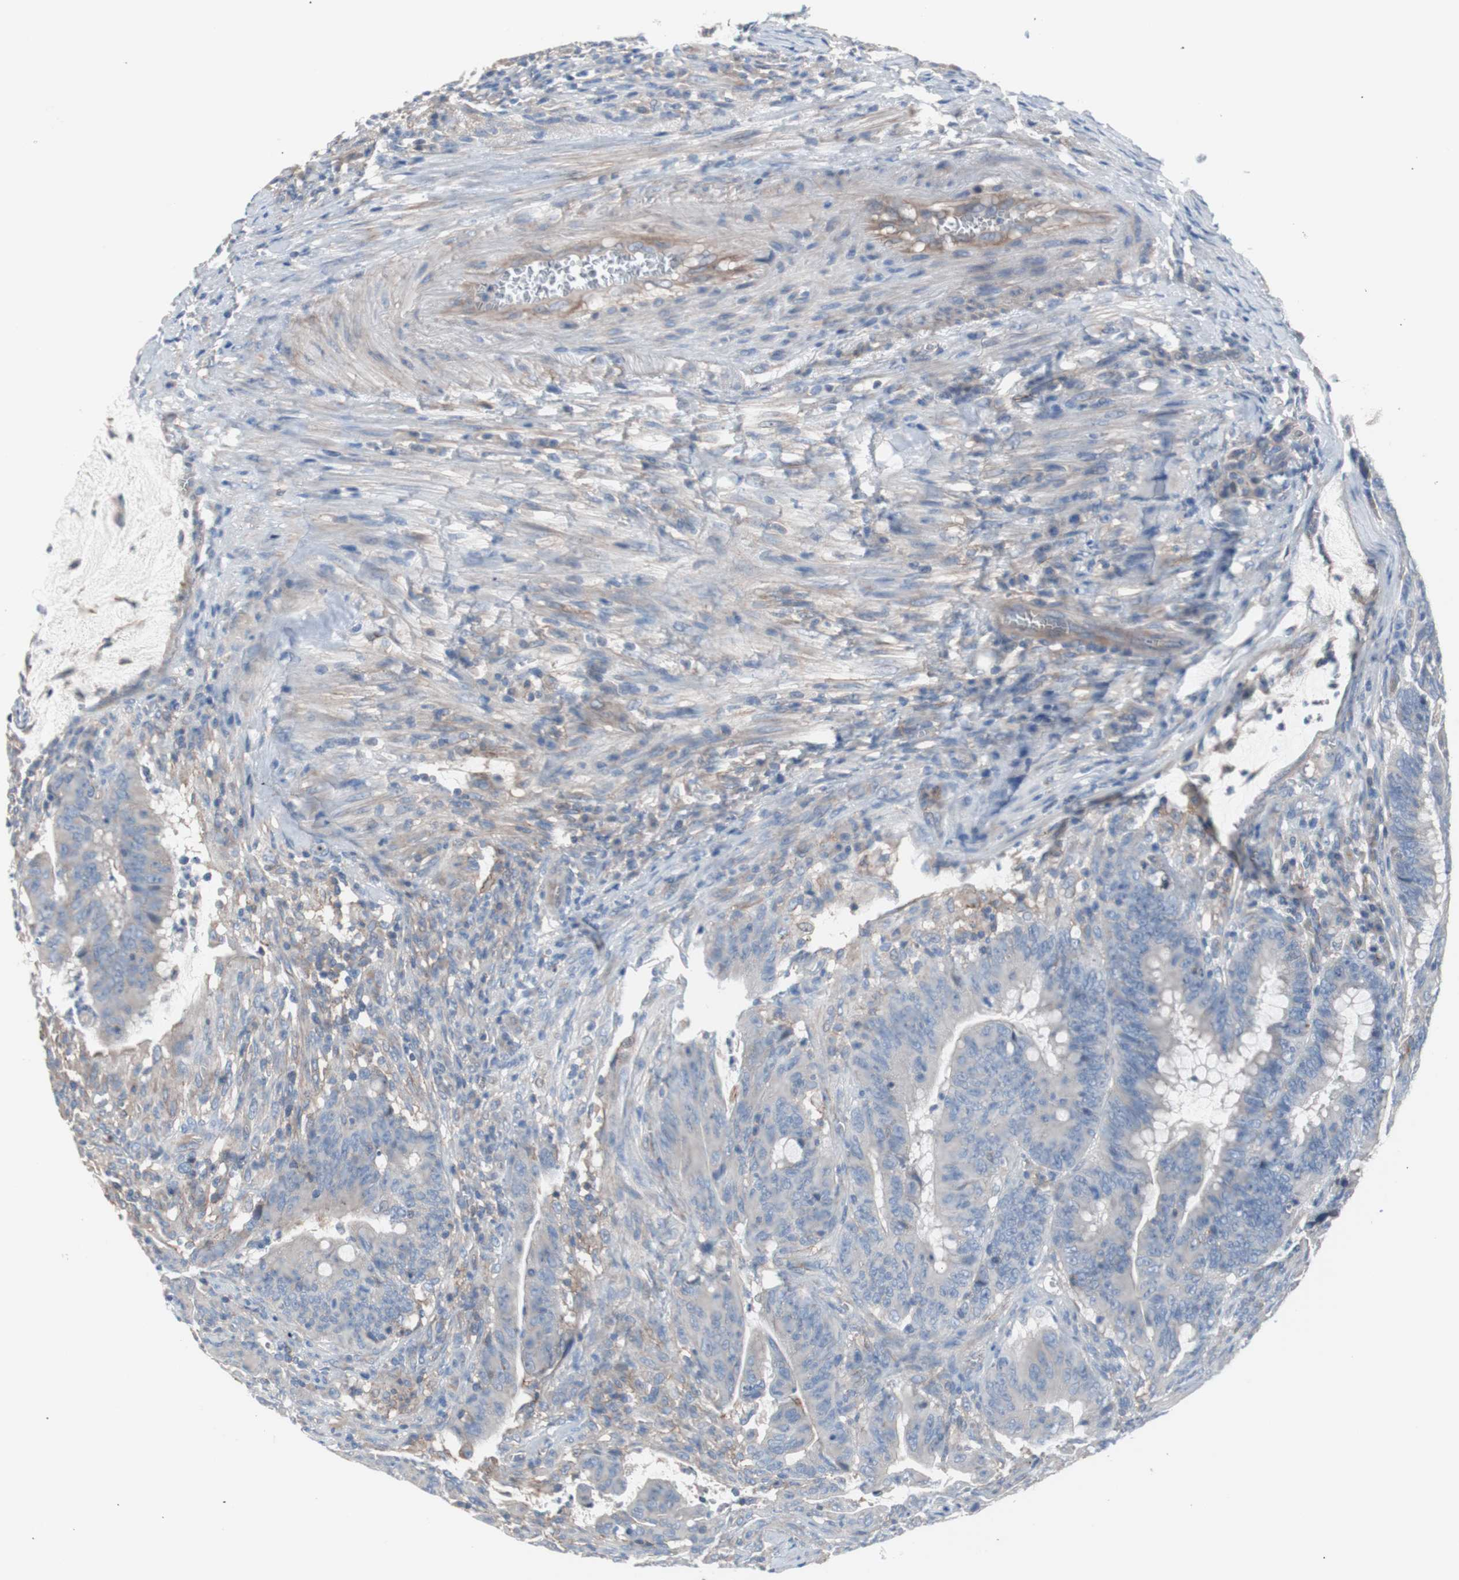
{"staining": {"intensity": "weak", "quantity": "25%-75%", "location": "cytoplasmic/membranous"}, "tissue": "colorectal cancer", "cell_type": "Tumor cells", "image_type": "cancer", "snomed": [{"axis": "morphology", "description": "Adenocarcinoma, NOS"}, {"axis": "topography", "description": "Colon"}], "caption": "Immunohistochemical staining of colorectal adenocarcinoma demonstrates low levels of weak cytoplasmic/membranous expression in approximately 25%-75% of tumor cells.", "gene": "CD81", "patient": {"sex": "male", "age": 45}}